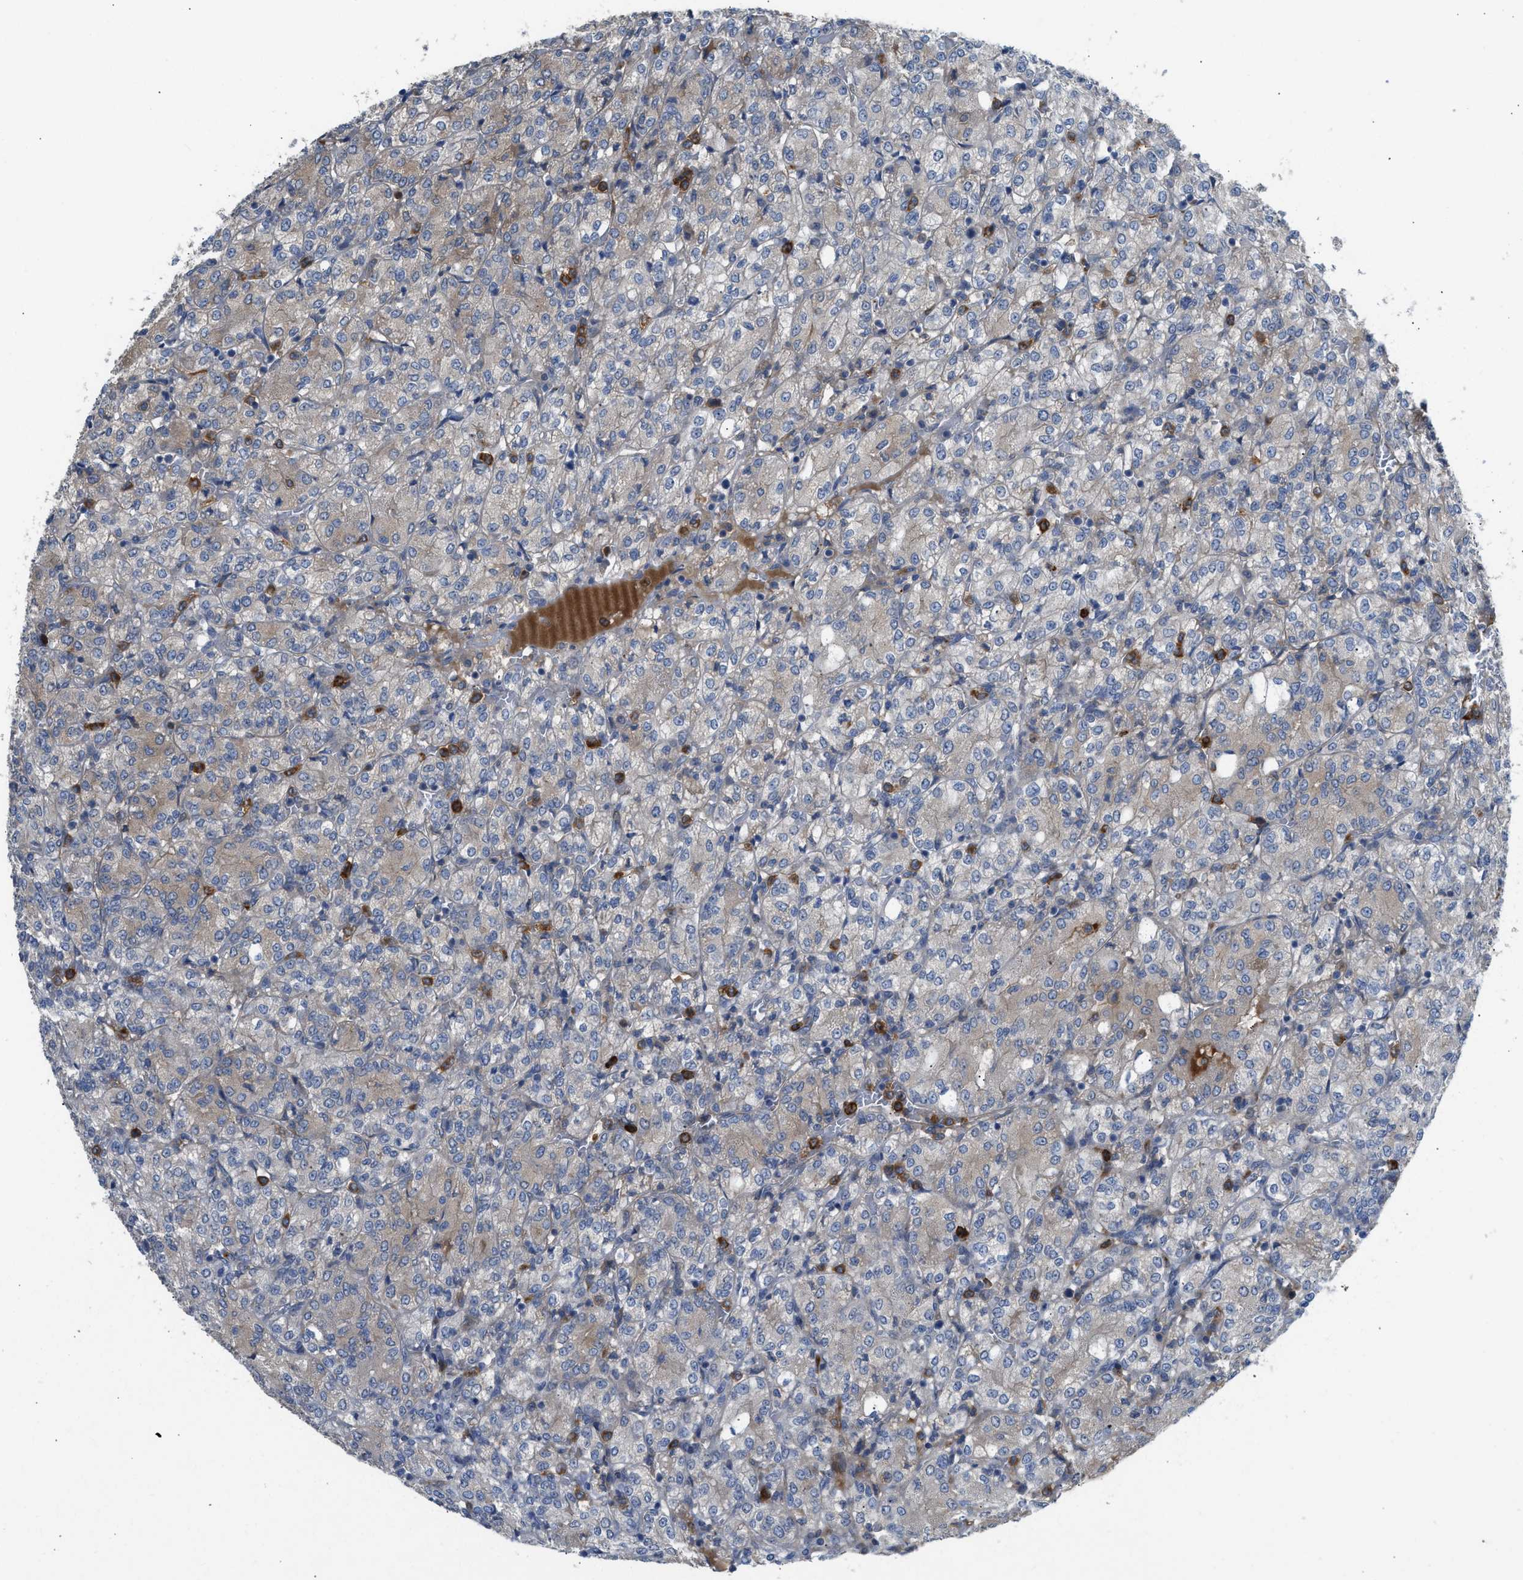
{"staining": {"intensity": "weak", "quantity": "25%-75%", "location": "cytoplasmic/membranous"}, "tissue": "renal cancer", "cell_type": "Tumor cells", "image_type": "cancer", "snomed": [{"axis": "morphology", "description": "Adenocarcinoma, NOS"}, {"axis": "topography", "description": "Kidney"}], "caption": "Adenocarcinoma (renal) stained with IHC exhibits weak cytoplasmic/membranous staining in about 25%-75% of tumor cells.", "gene": "RHBDF2", "patient": {"sex": "male", "age": 77}}